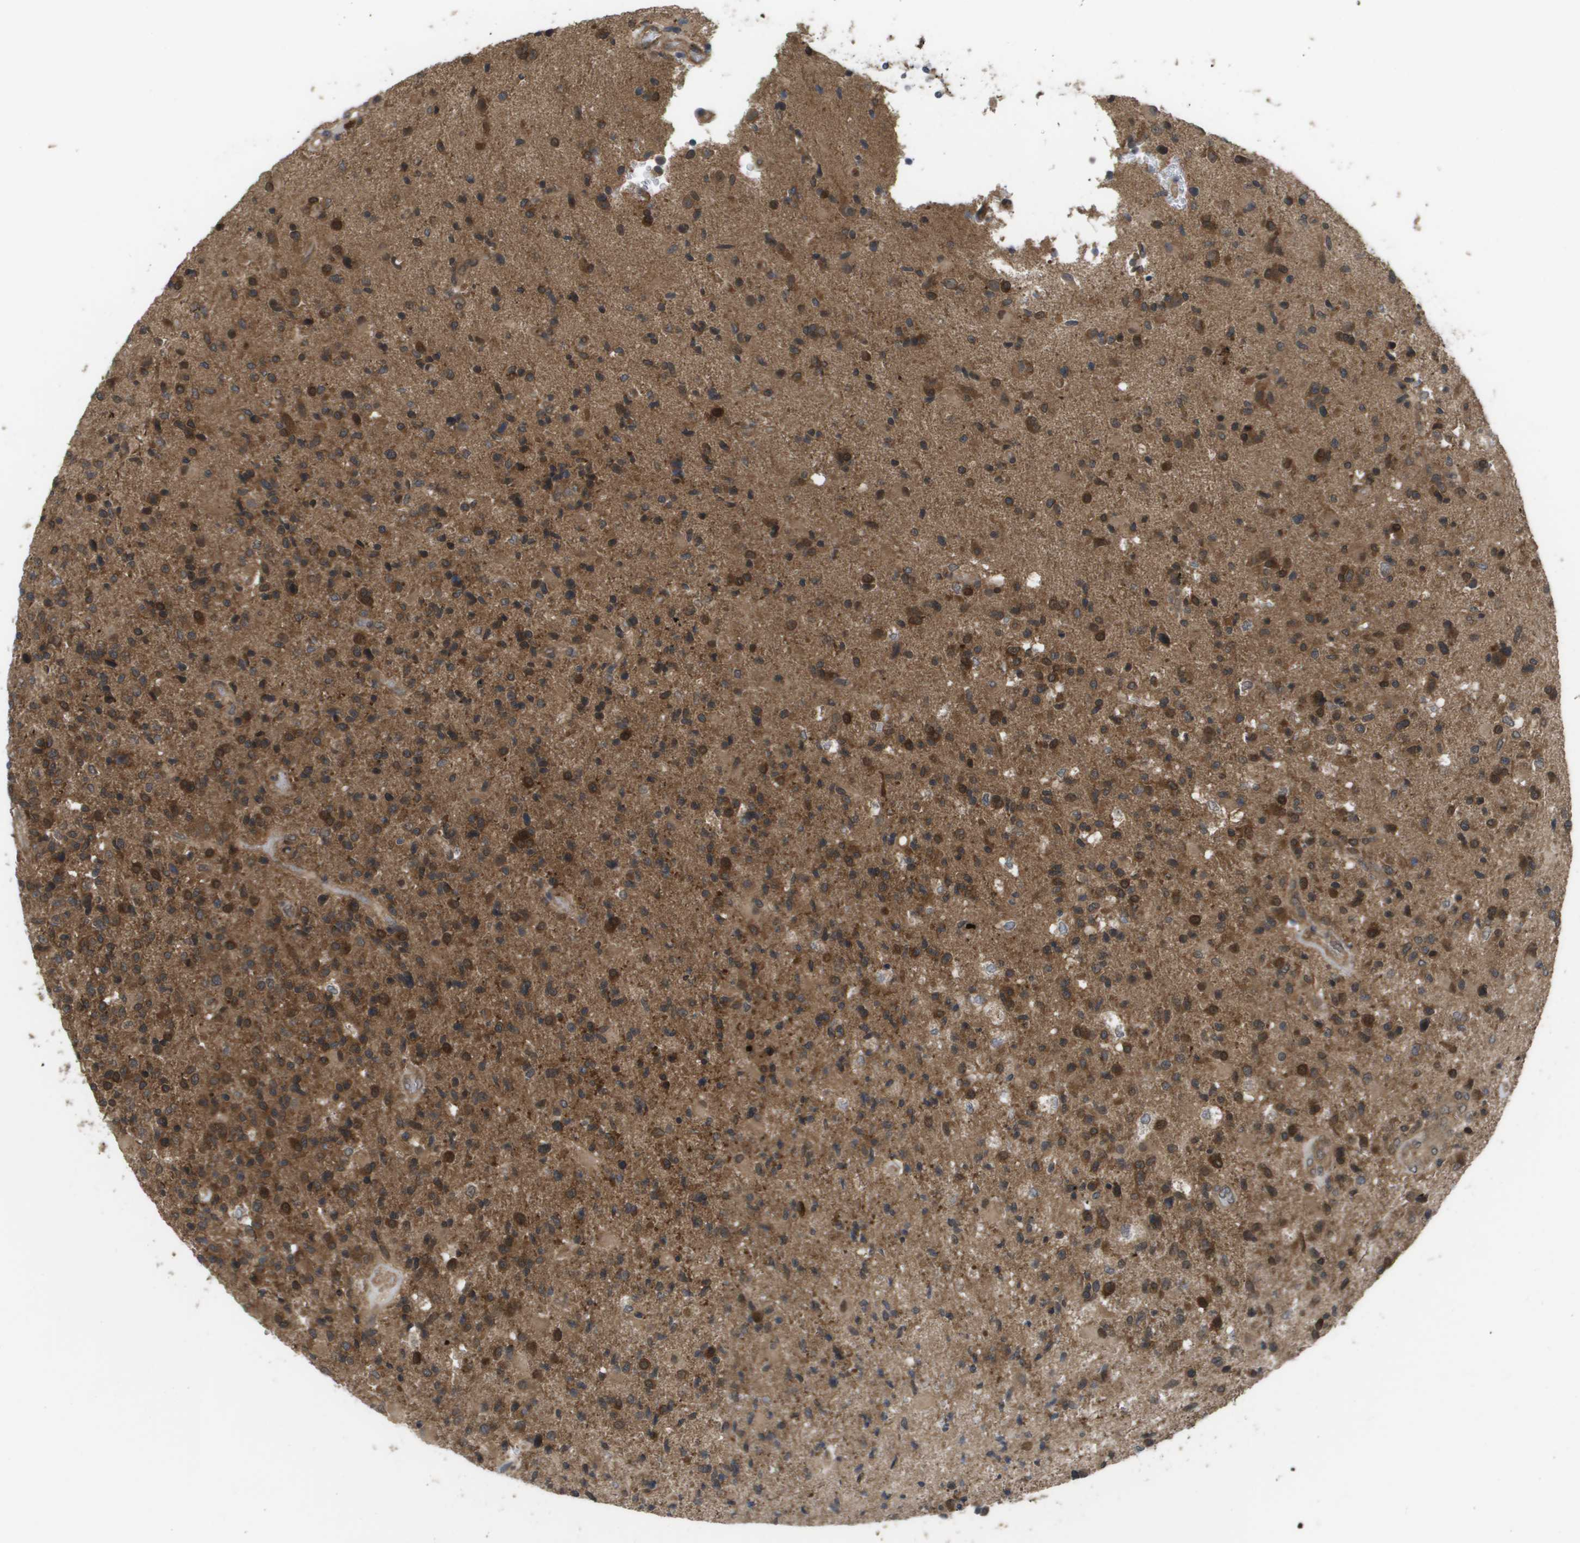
{"staining": {"intensity": "moderate", "quantity": ">75%", "location": "cytoplasmic/membranous,nuclear"}, "tissue": "glioma", "cell_type": "Tumor cells", "image_type": "cancer", "snomed": [{"axis": "morphology", "description": "Glioma, malignant, High grade"}, {"axis": "topography", "description": "Brain"}], "caption": "Tumor cells demonstrate moderate cytoplasmic/membranous and nuclear expression in about >75% of cells in glioma.", "gene": "CTPS2", "patient": {"sex": "male", "age": 72}}